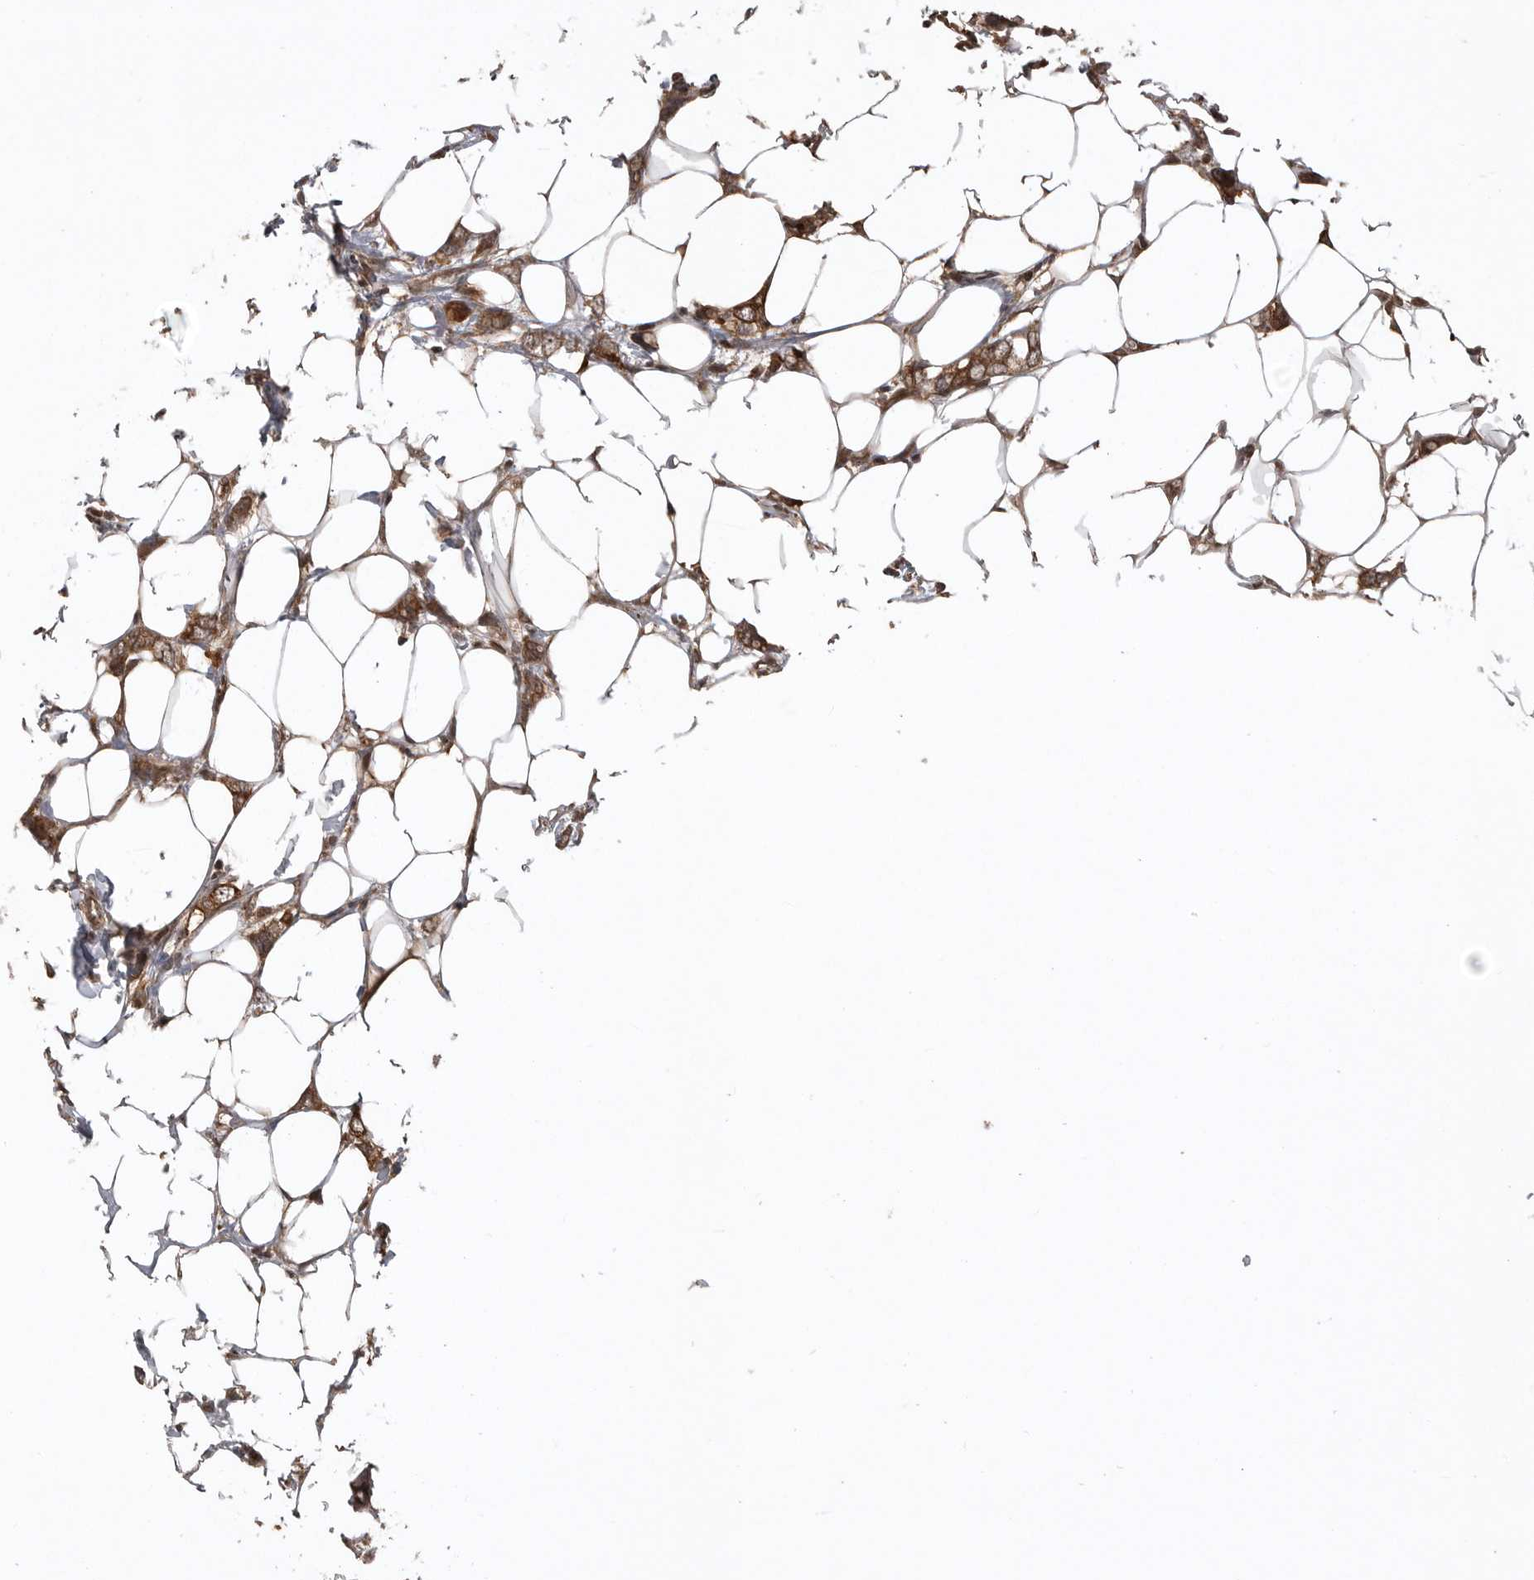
{"staining": {"intensity": "moderate", "quantity": ">75%", "location": "cytoplasmic/membranous"}, "tissue": "breast cancer", "cell_type": "Tumor cells", "image_type": "cancer", "snomed": [{"axis": "morphology", "description": "Normal tissue, NOS"}, {"axis": "morphology", "description": "Lobular carcinoma"}, {"axis": "topography", "description": "Breast"}], "caption": "Immunohistochemical staining of lobular carcinoma (breast) demonstrates moderate cytoplasmic/membranous protein expression in about >75% of tumor cells.", "gene": "DNAJC8", "patient": {"sex": "female", "age": 47}}